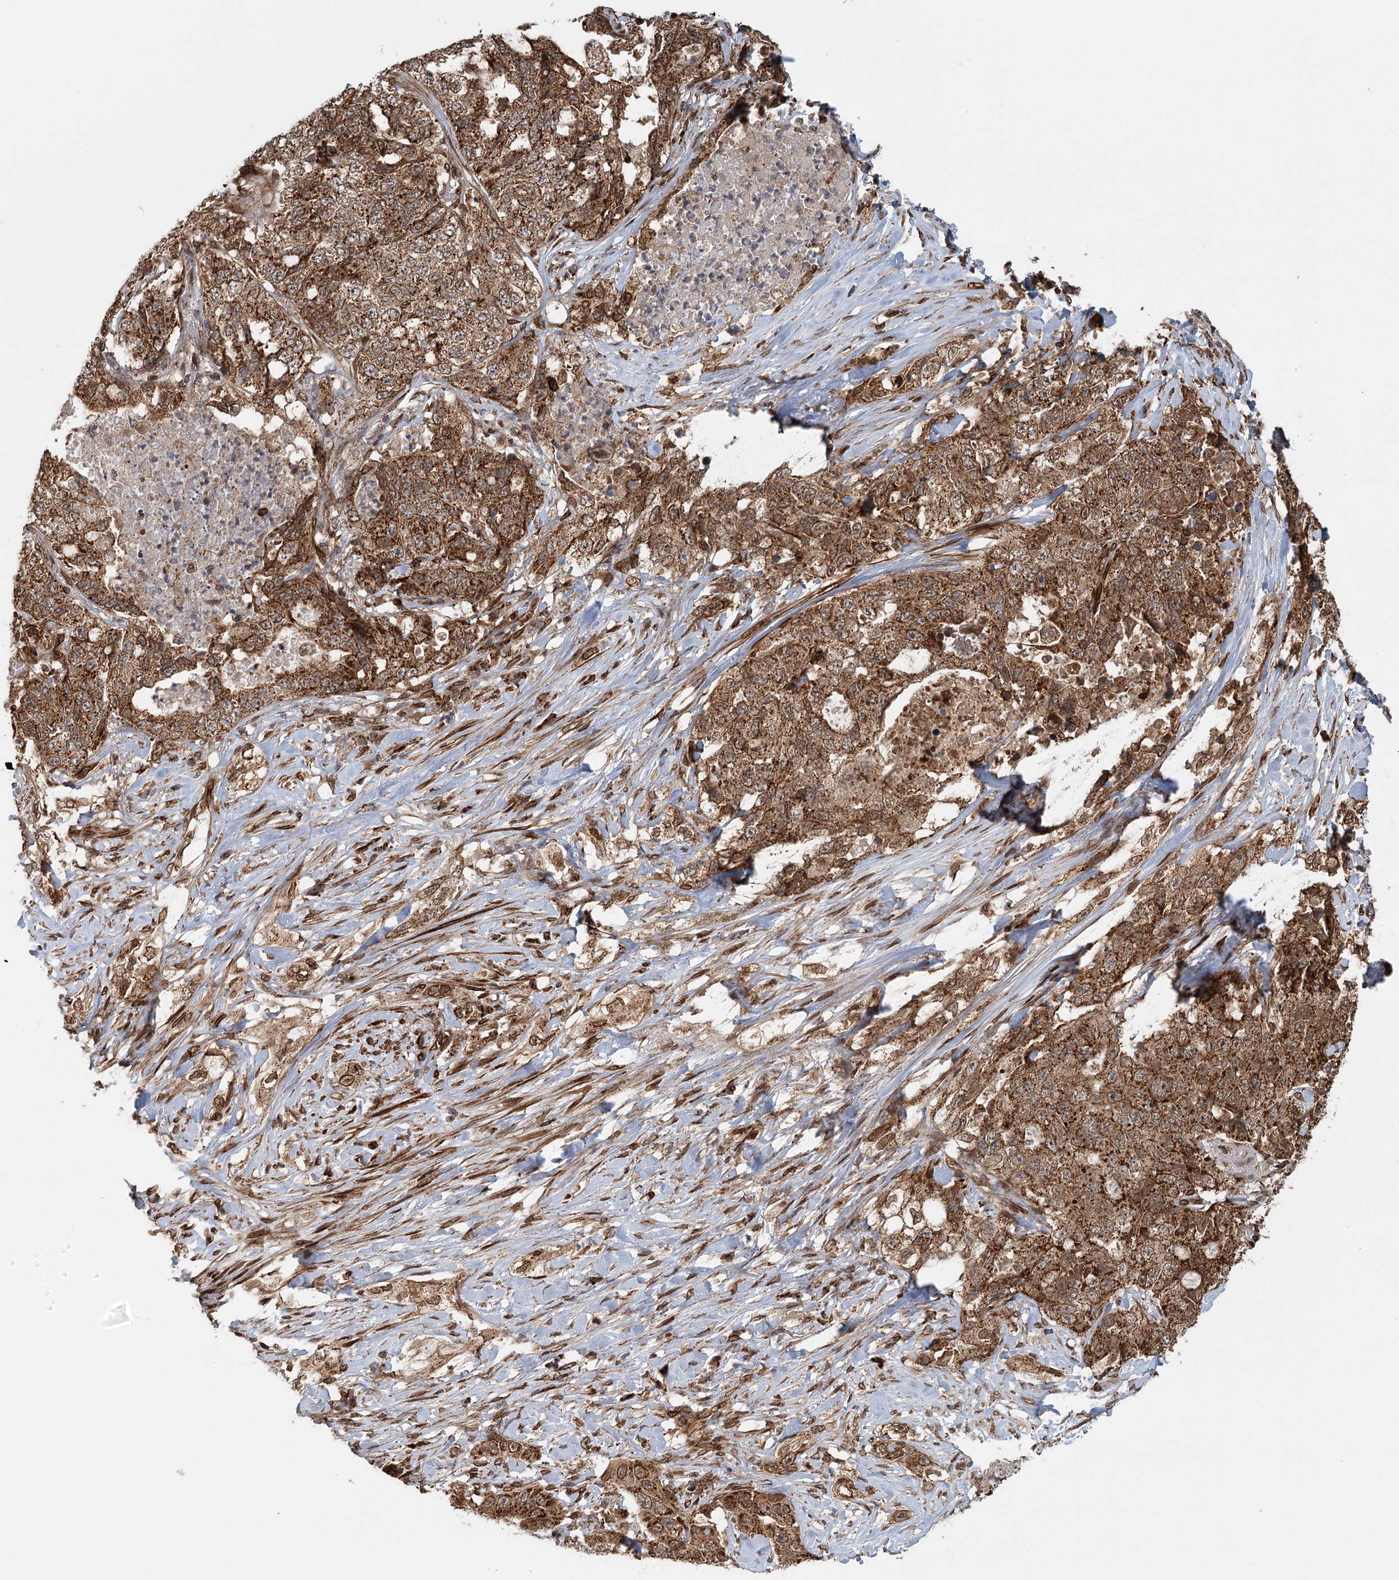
{"staining": {"intensity": "moderate", "quantity": ">75%", "location": "cytoplasmic/membranous"}, "tissue": "lung cancer", "cell_type": "Tumor cells", "image_type": "cancer", "snomed": [{"axis": "morphology", "description": "Adenocarcinoma, NOS"}, {"axis": "topography", "description": "Lung"}], "caption": "Immunohistochemistry (IHC) of human adenocarcinoma (lung) displays medium levels of moderate cytoplasmic/membranous staining in approximately >75% of tumor cells.", "gene": "BCKDHA", "patient": {"sex": "female", "age": 51}}